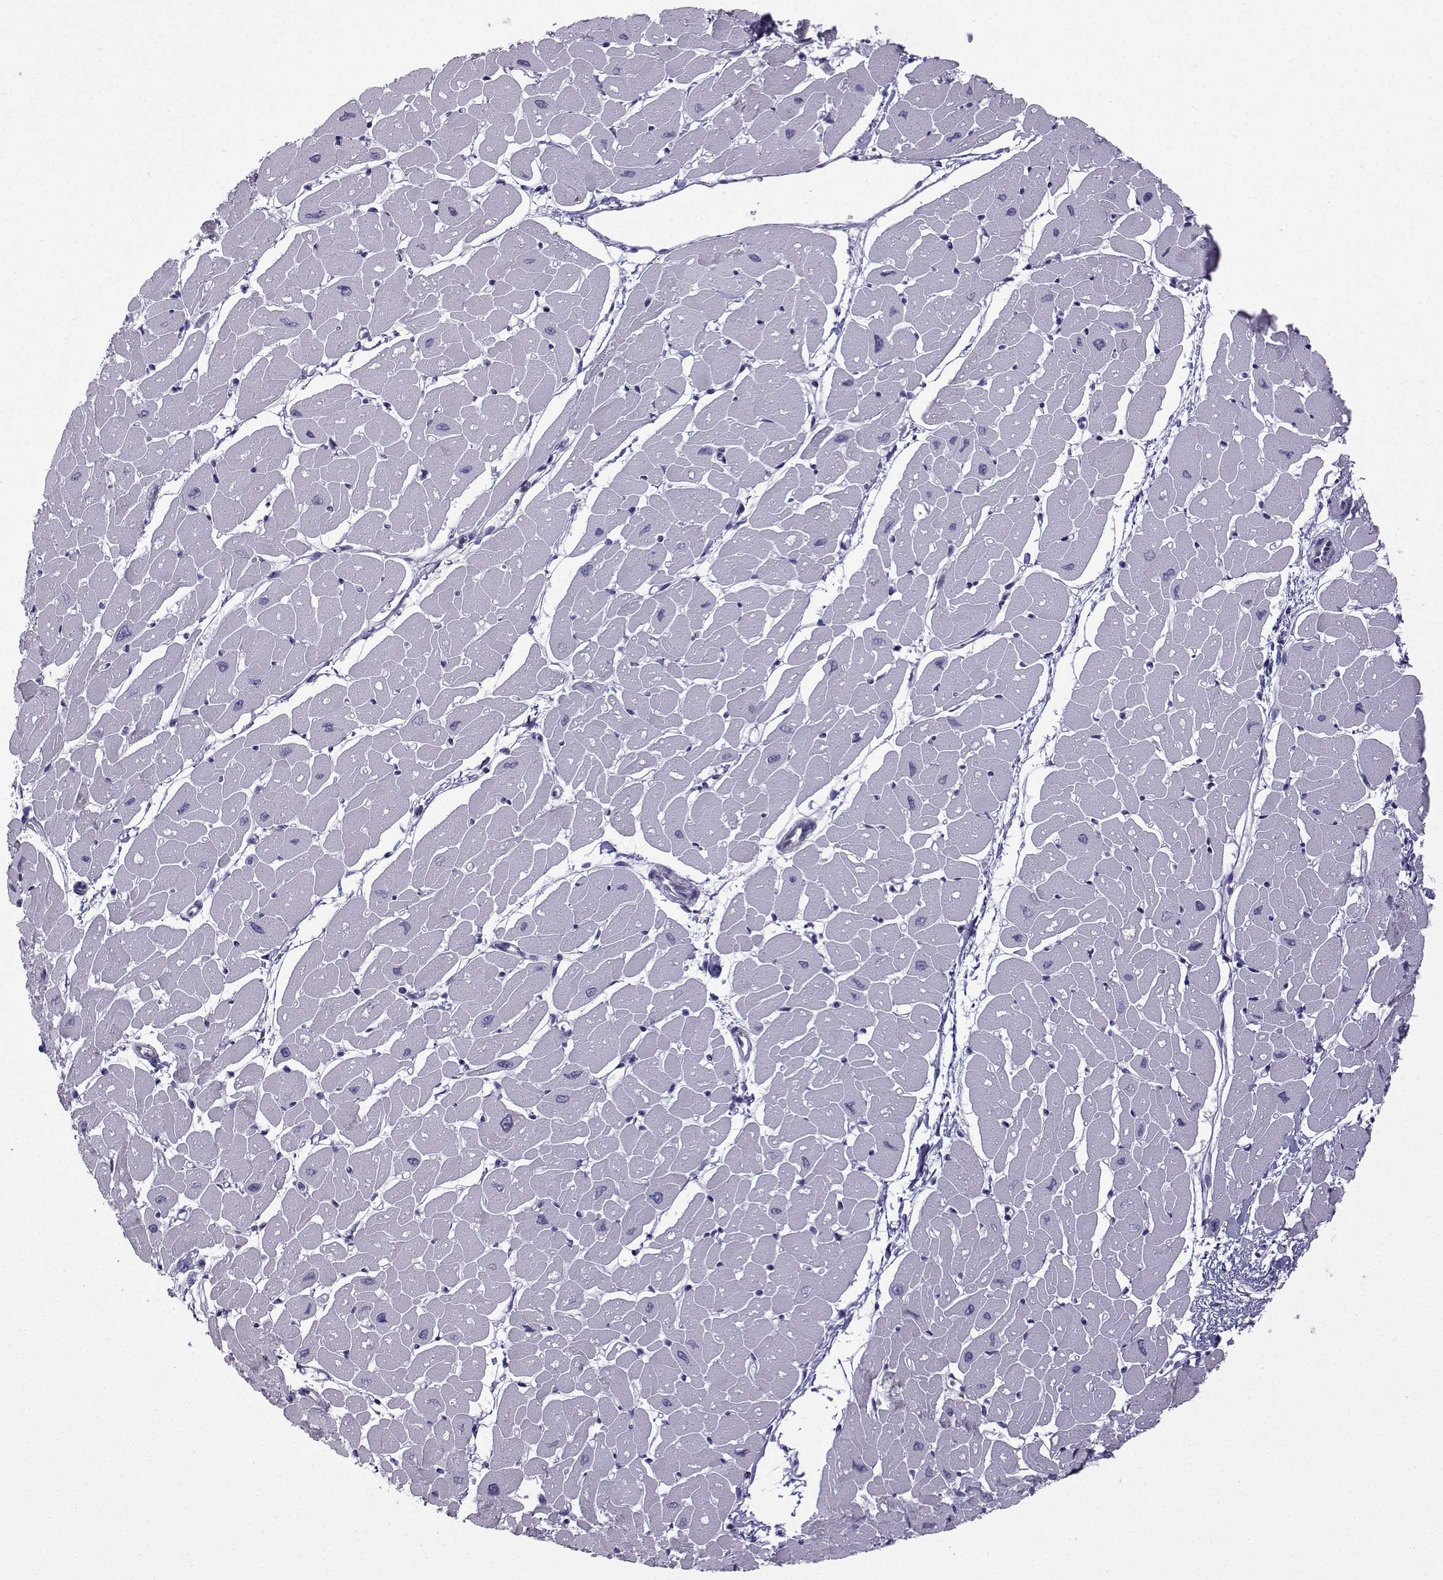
{"staining": {"intensity": "negative", "quantity": "none", "location": "none"}, "tissue": "heart muscle", "cell_type": "Cardiomyocytes", "image_type": "normal", "snomed": [{"axis": "morphology", "description": "Normal tissue, NOS"}, {"axis": "topography", "description": "Heart"}], "caption": "Cardiomyocytes are negative for brown protein staining in normal heart muscle. (DAB (3,3'-diaminobenzidine) immunohistochemistry visualized using brightfield microscopy, high magnification).", "gene": "CFAP53", "patient": {"sex": "male", "age": 57}}